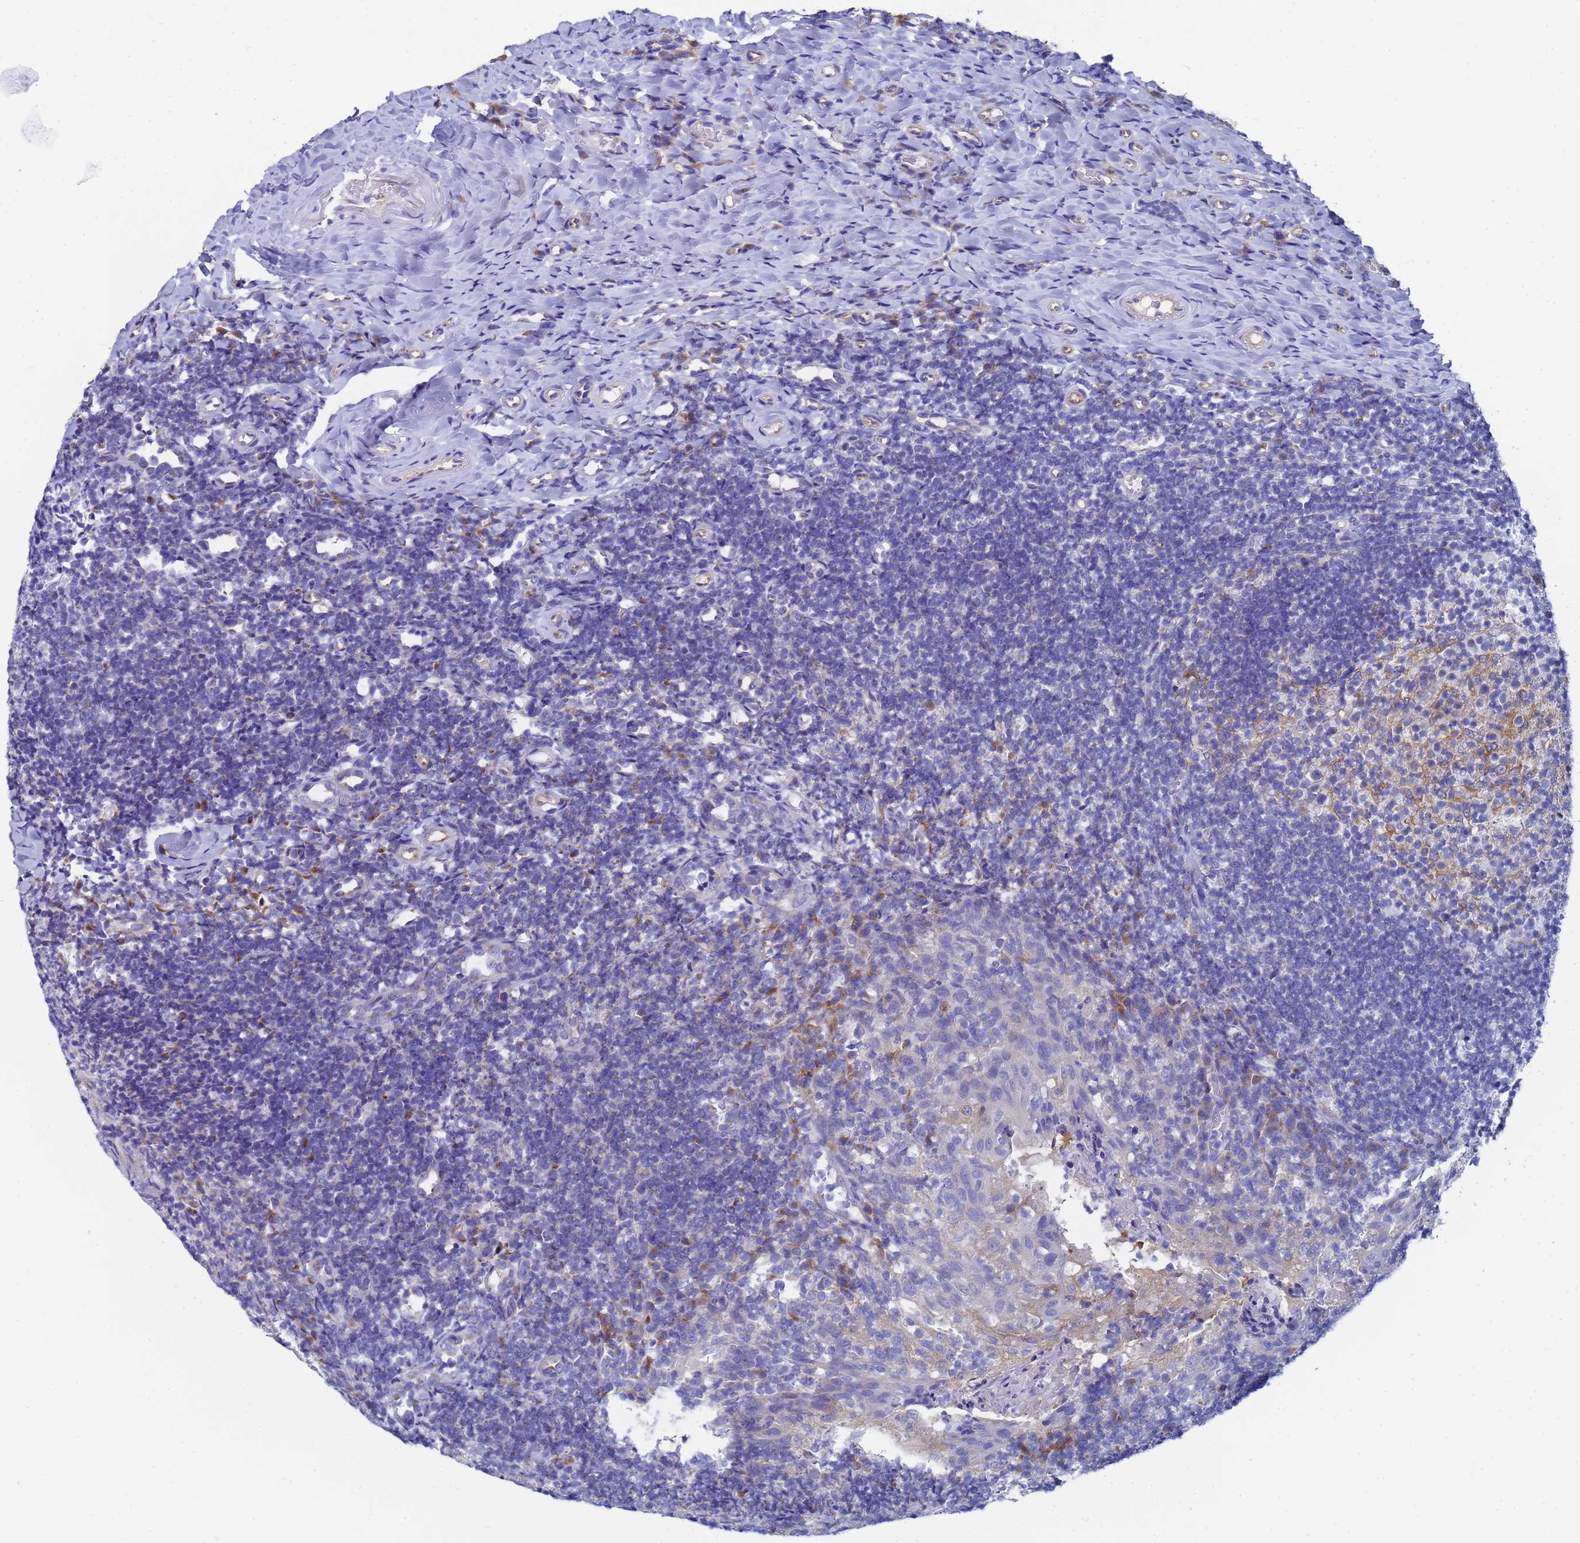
{"staining": {"intensity": "negative", "quantity": "none", "location": "none"}, "tissue": "tonsil", "cell_type": "Germinal center cells", "image_type": "normal", "snomed": [{"axis": "morphology", "description": "Normal tissue, NOS"}, {"axis": "topography", "description": "Tonsil"}], "caption": "Tonsil was stained to show a protein in brown. There is no significant staining in germinal center cells. Brightfield microscopy of immunohistochemistry stained with DAB (3,3'-diaminobenzidine) (brown) and hematoxylin (blue), captured at high magnification.", "gene": "TM4SF4", "patient": {"sex": "female", "age": 10}}